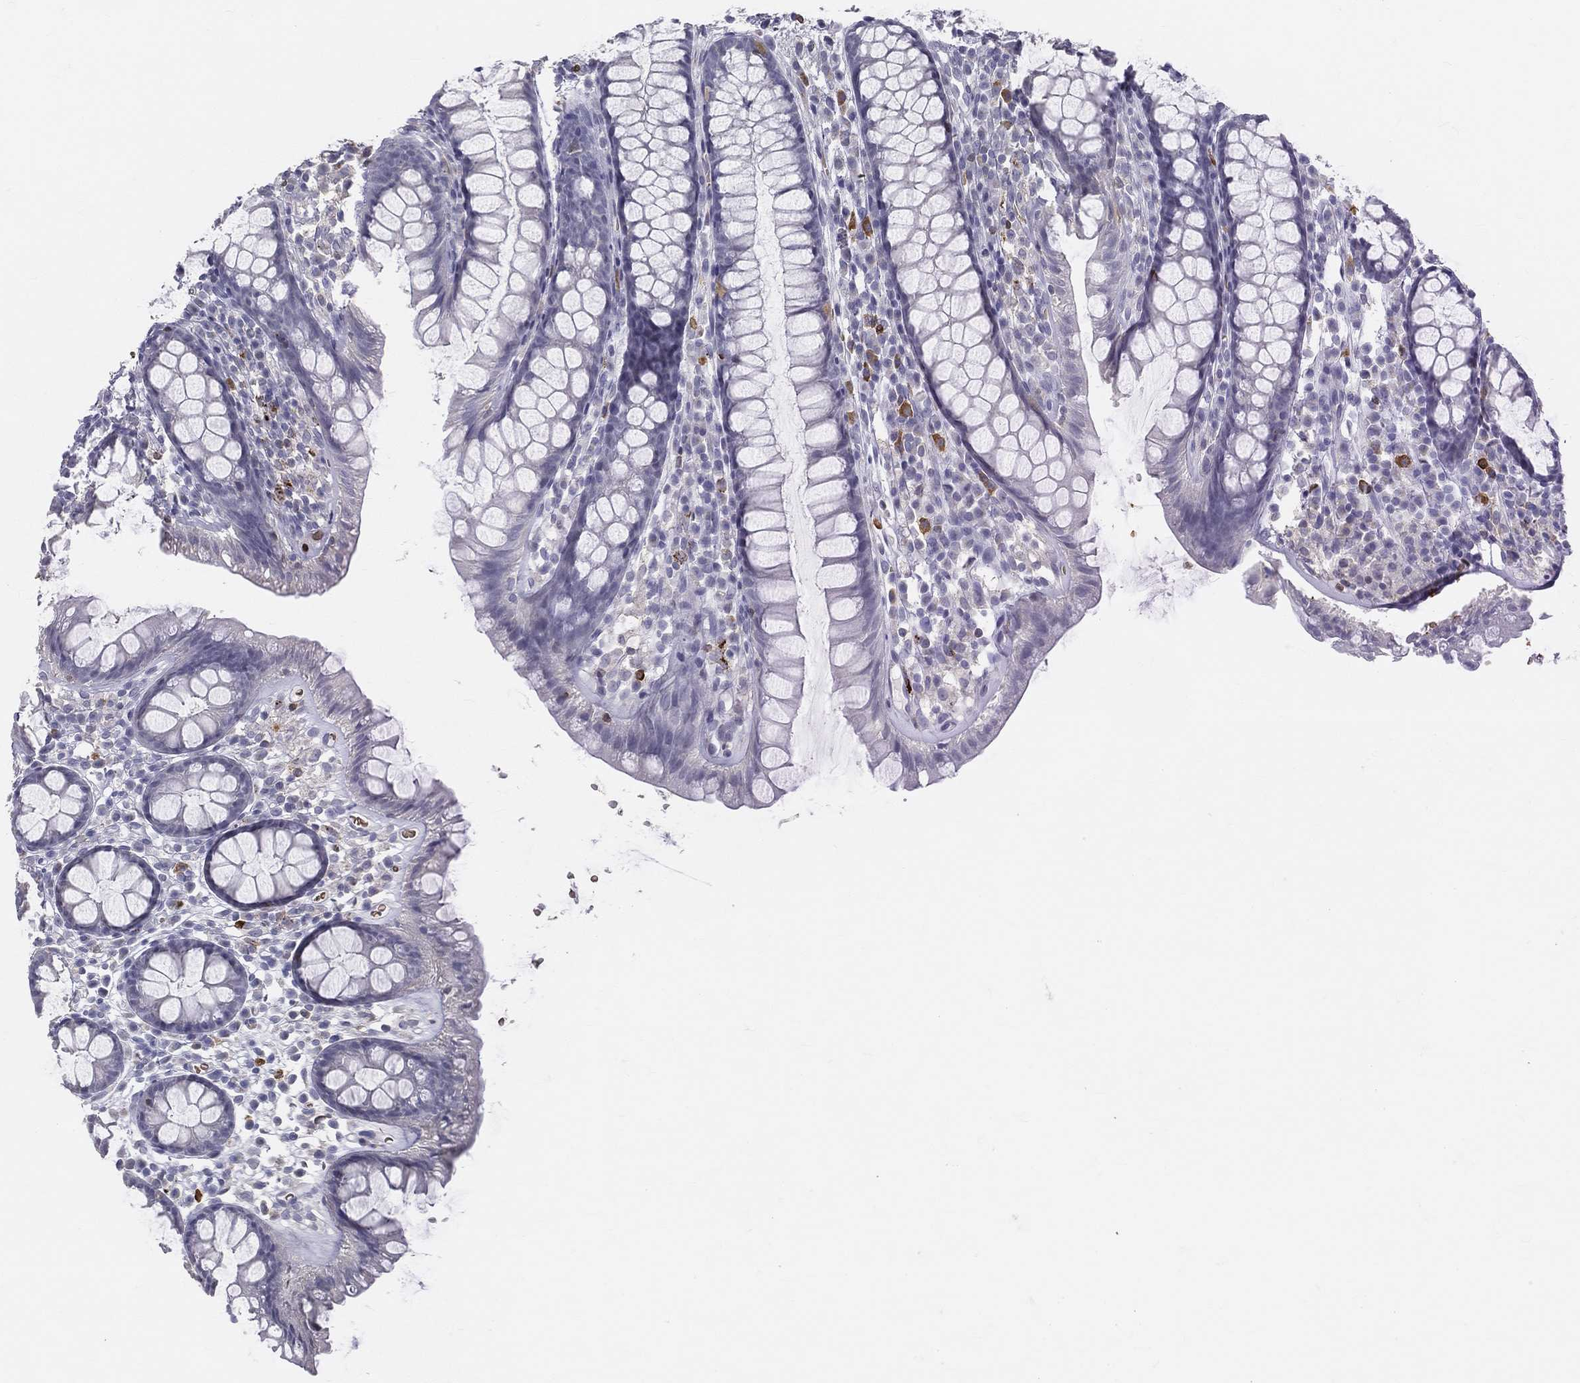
{"staining": {"intensity": "negative", "quantity": "none", "location": "none"}, "tissue": "colon", "cell_type": "Endothelial cells", "image_type": "normal", "snomed": [{"axis": "morphology", "description": "Normal tissue, NOS"}, {"axis": "topography", "description": "Colon"}], "caption": "The histopathology image reveals no significant staining in endothelial cells of colon.", "gene": "CTSW", "patient": {"sex": "male", "age": 76}}